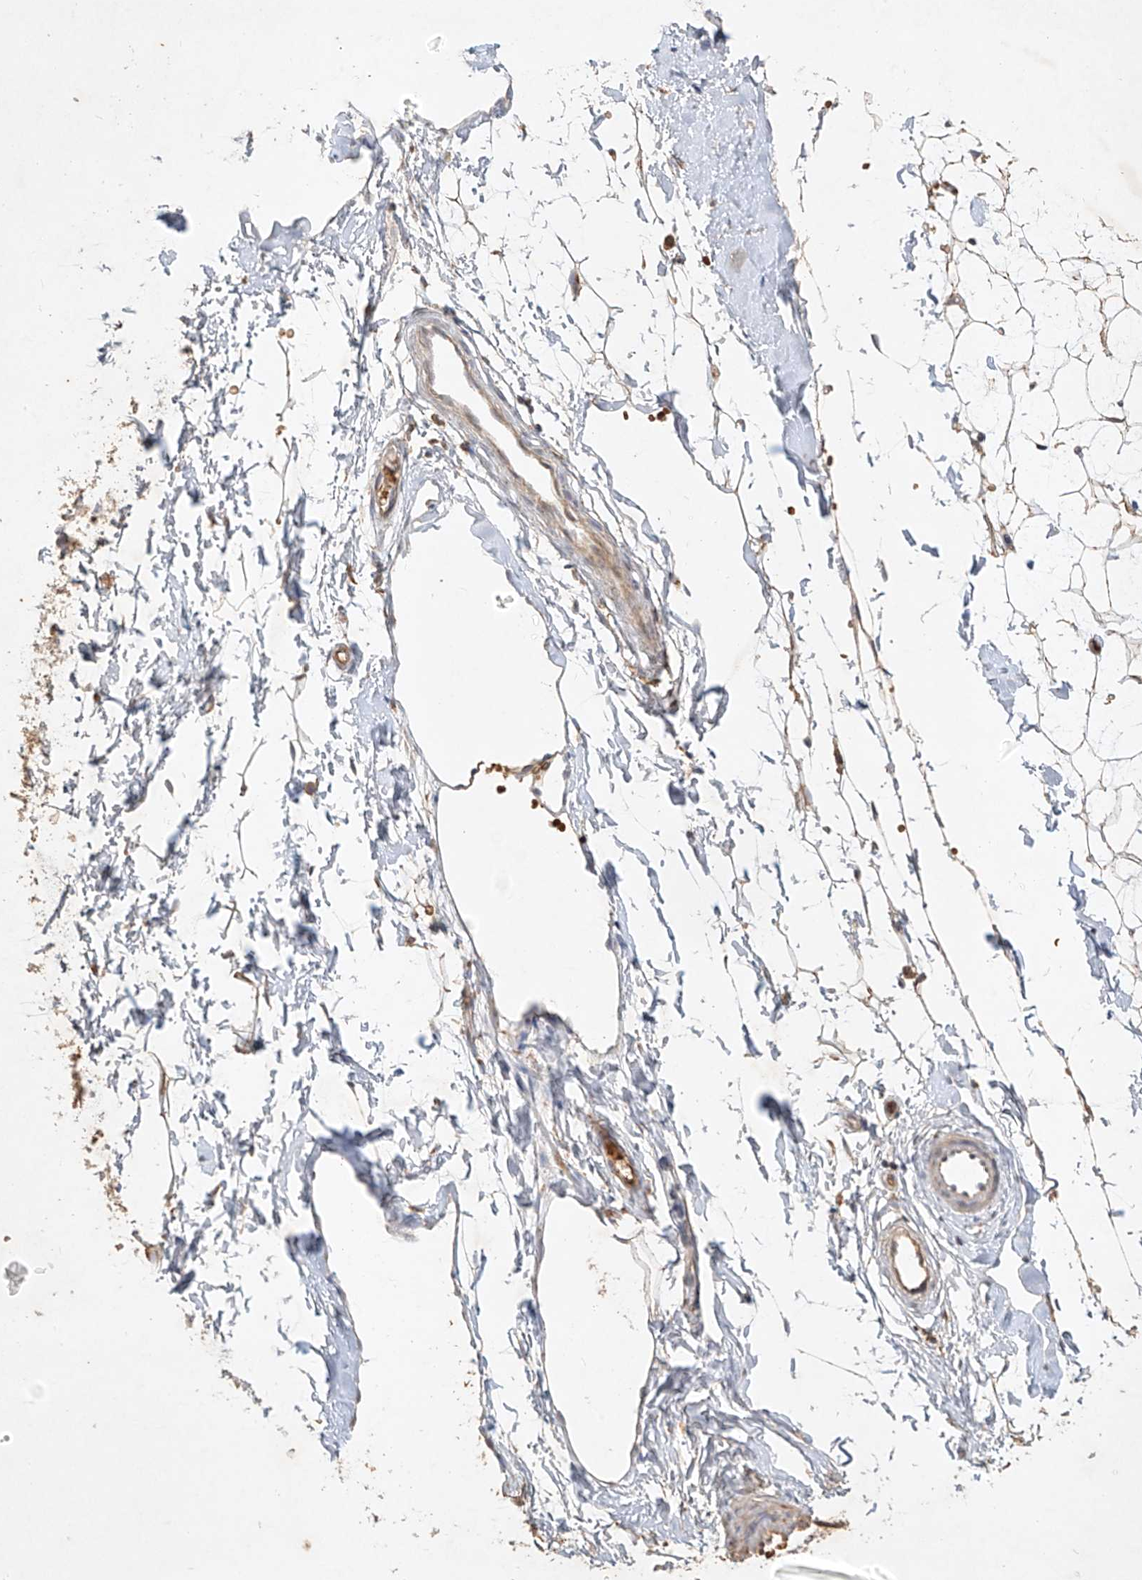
{"staining": {"intensity": "moderate", "quantity": ">75%", "location": "cytoplasmic/membranous"}, "tissue": "adipose tissue", "cell_type": "Adipocytes", "image_type": "normal", "snomed": [{"axis": "morphology", "description": "Normal tissue, NOS"}, {"axis": "topography", "description": "Breast"}], "caption": "A photomicrograph of adipose tissue stained for a protein shows moderate cytoplasmic/membranous brown staining in adipocytes.", "gene": "KPNA7", "patient": {"sex": "female", "age": 23}}